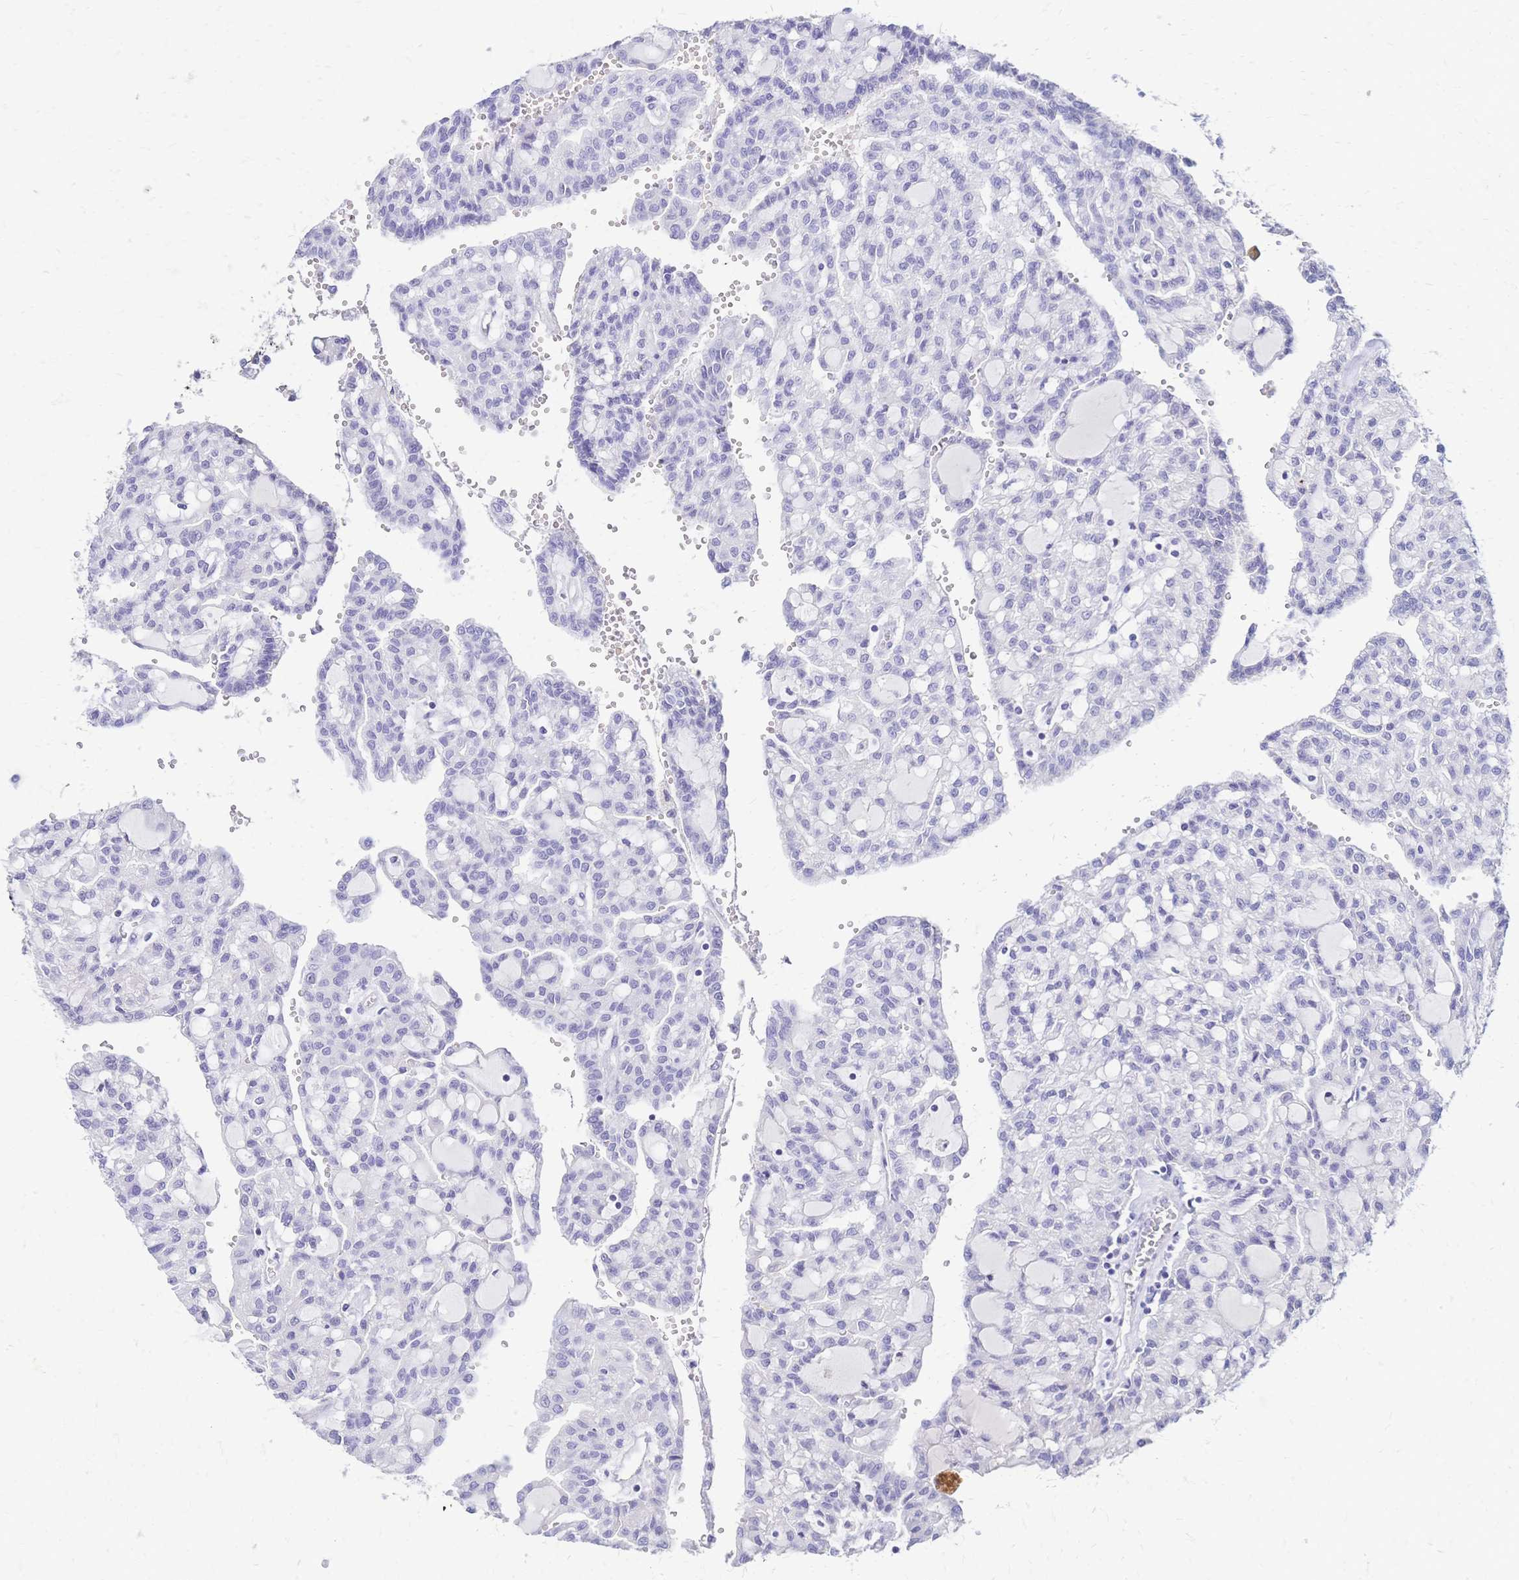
{"staining": {"intensity": "negative", "quantity": "none", "location": "none"}, "tissue": "renal cancer", "cell_type": "Tumor cells", "image_type": "cancer", "snomed": [{"axis": "morphology", "description": "Adenocarcinoma, NOS"}, {"axis": "topography", "description": "Kidney"}], "caption": "Immunohistochemistry histopathology image of neoplastic tissue: human adenocarcinoma (renal) stained with DAB displays no significant protein staining in tumor cells.", "gene": "FA2H", "patient": {"sex": "male", "age": 63}}